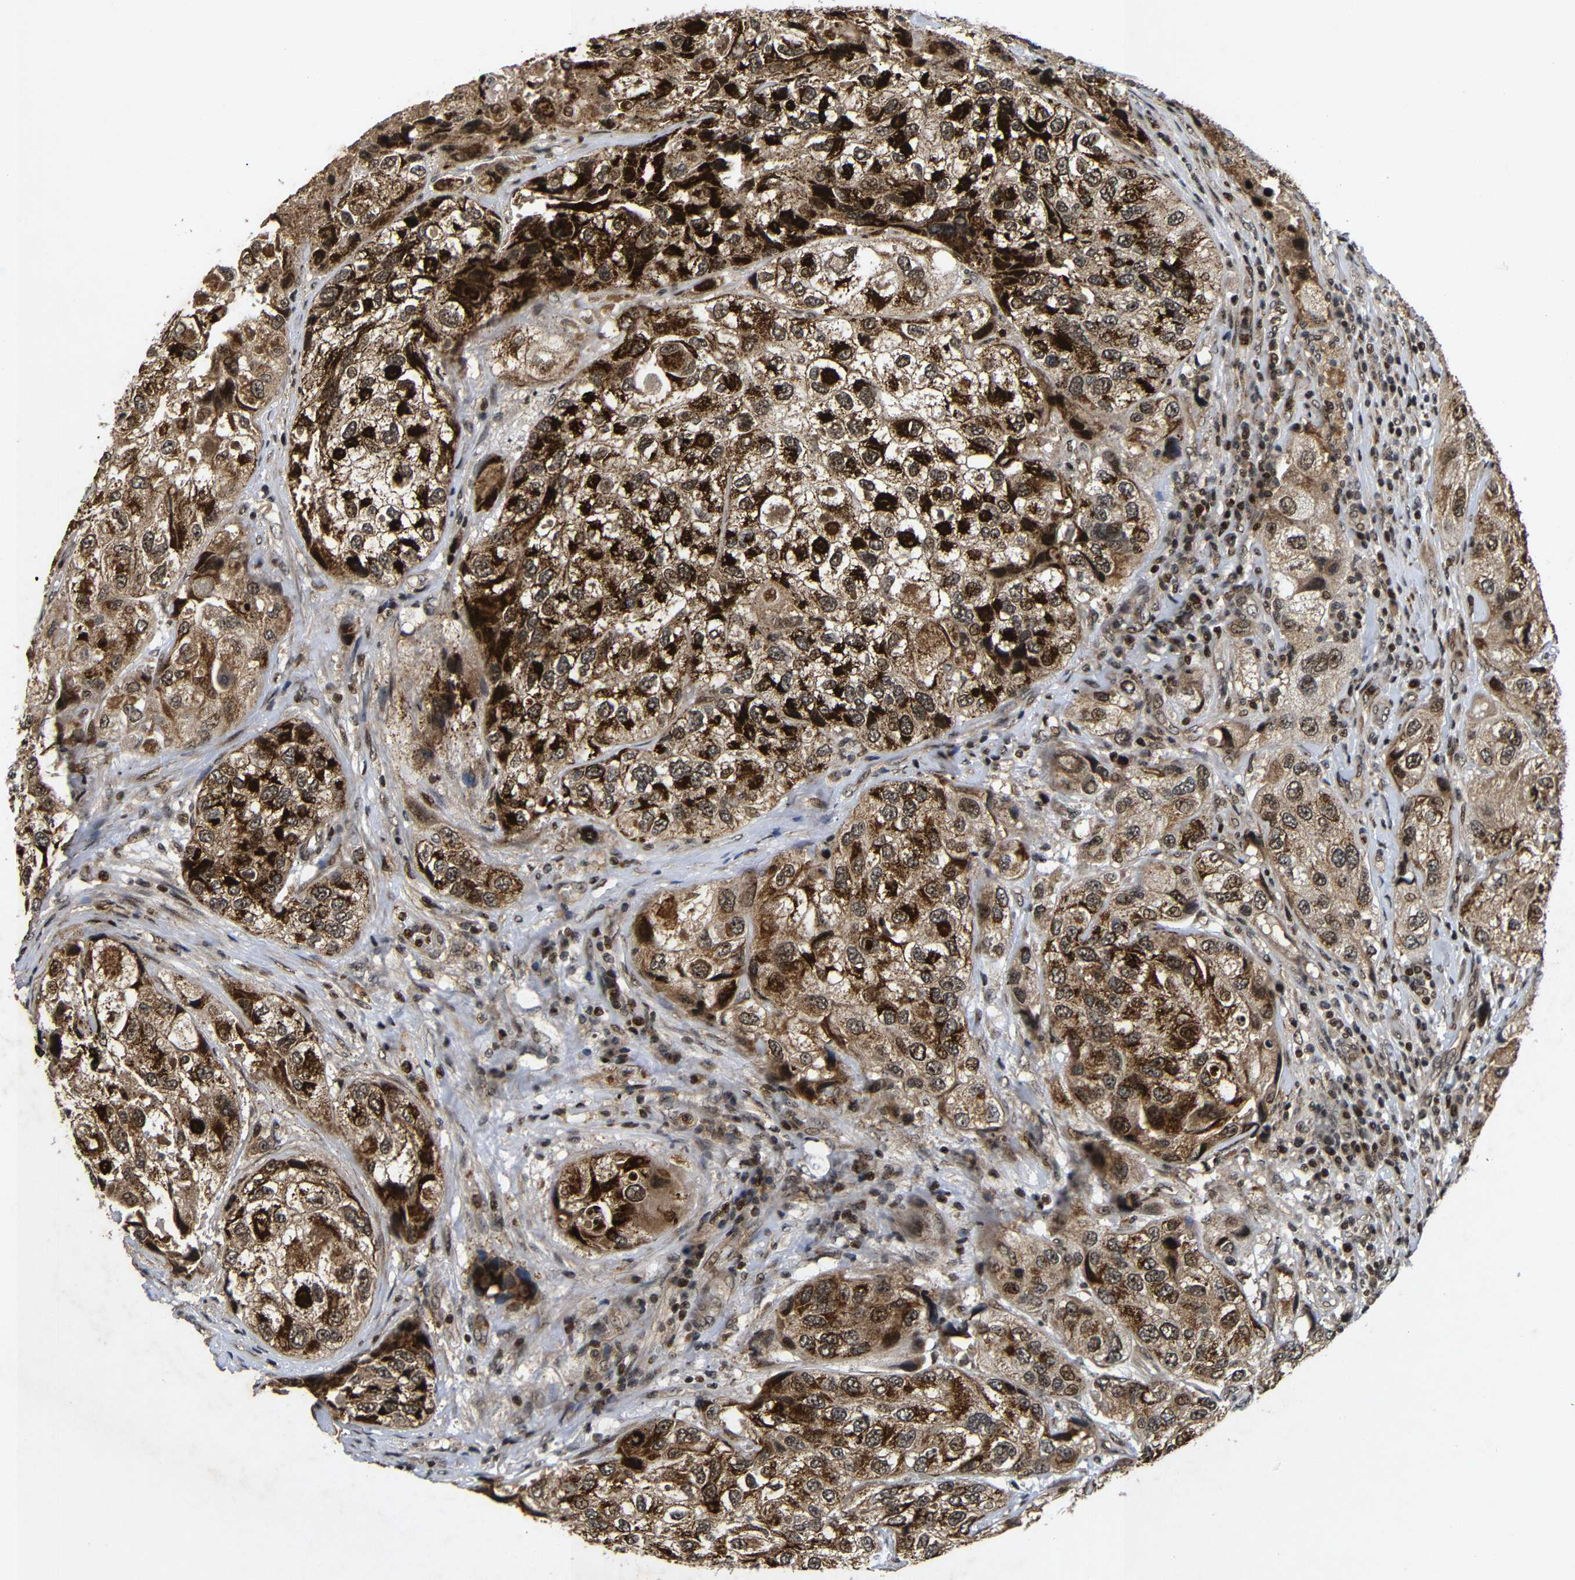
{"staining": {"intensity": "strong", "quantity": "<25%", "location": "cytoplasmic/membranous,nuclear"}, "tissue": "urothelial cancer", "cell_type": "Tumor cells", "image_type": "cancer", "snomed": [{"axis": "morphology", "description": "Urothelial carcinoma, High grade"}, {"axis": "topography", "description": "Urinary bladder"}], "caption": "The photomicrograph demonstrates immunohistochemical staining of urothelial cancer. There is strong cytoplasmic/membranous and nuclear staining is appreciated in about <25% of tumor cells.", "gene": "KIF23", "patient": {"sex": "female", "age": 64}}